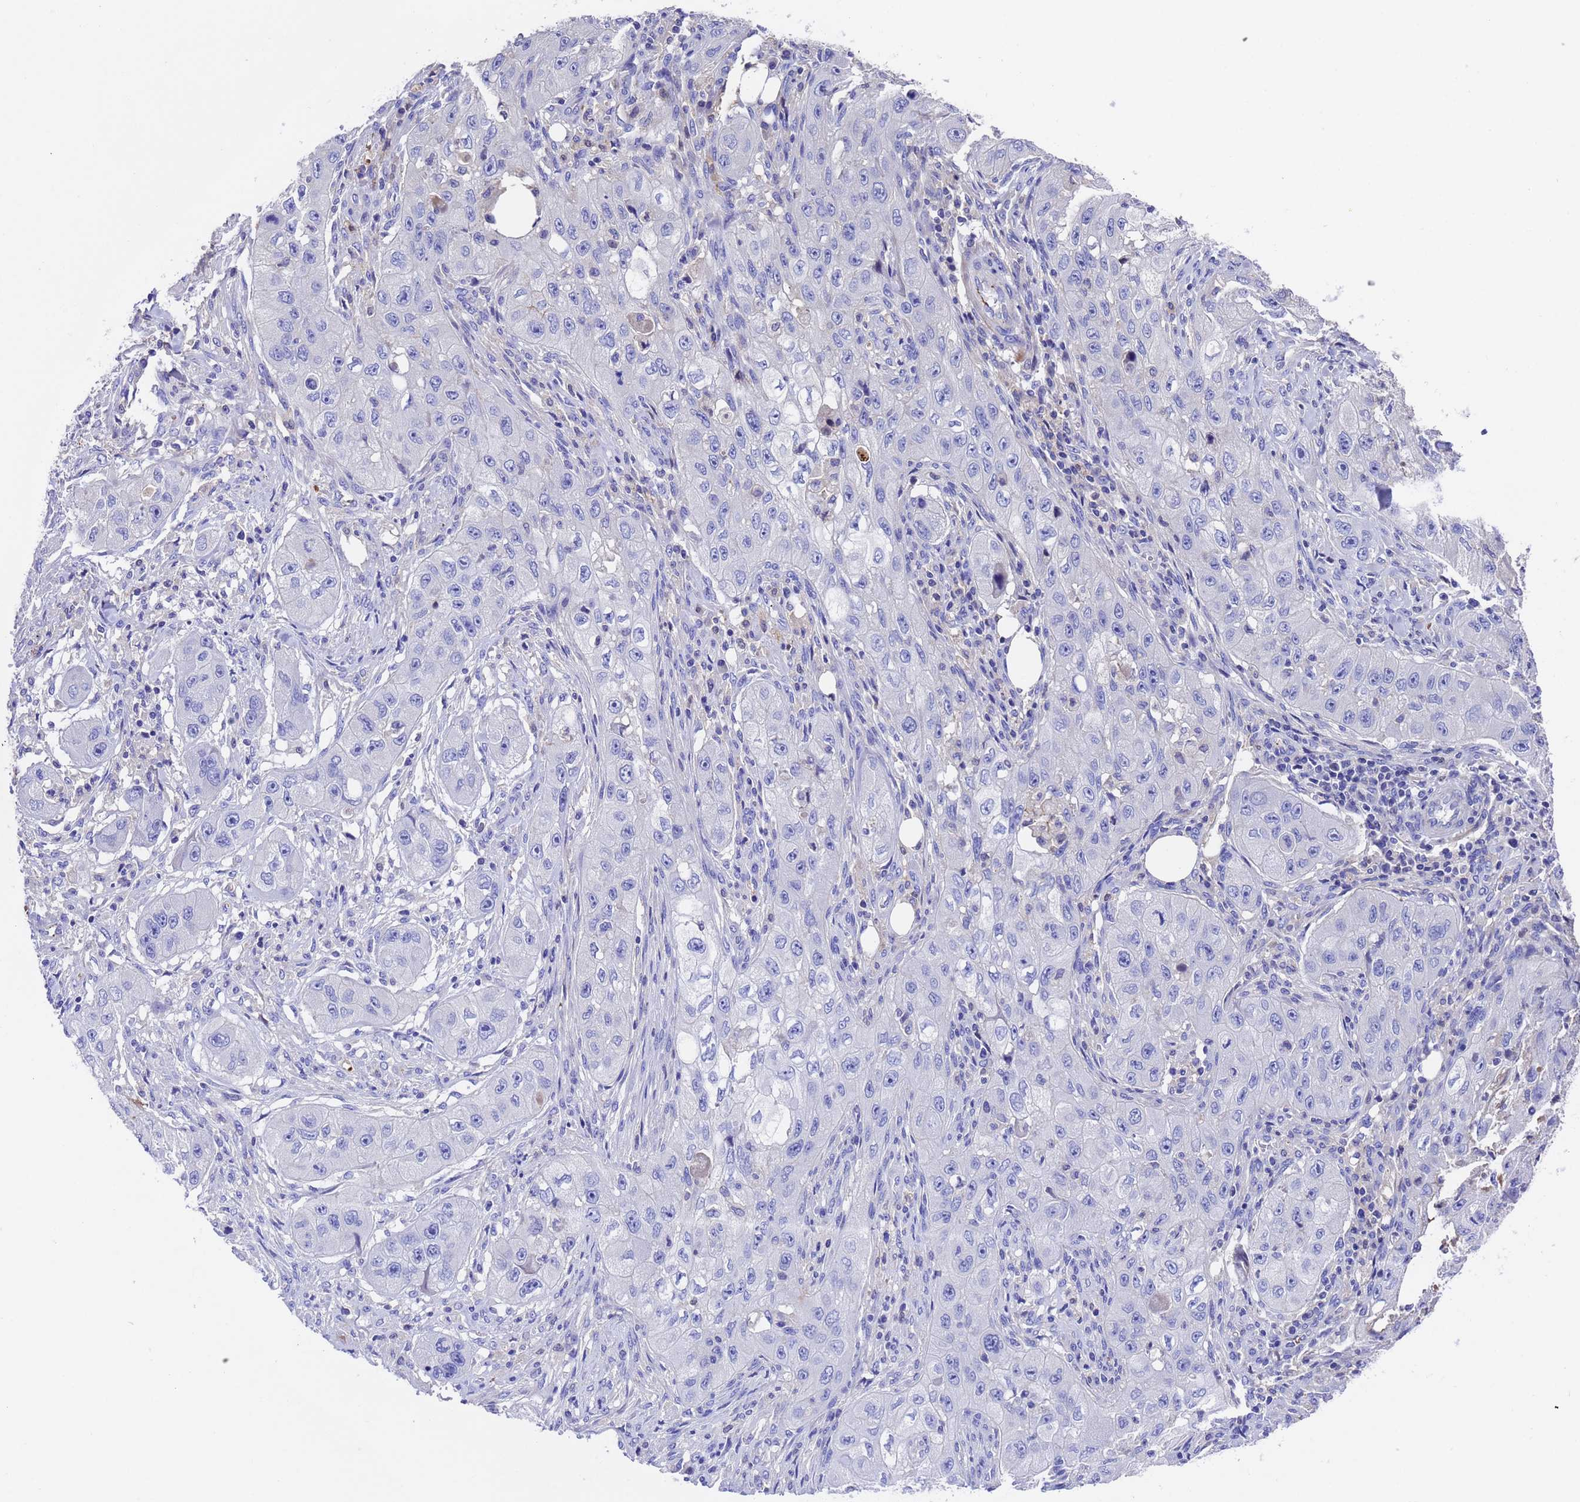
{"staining": {"intensity": "negative", "quantity": "none", "location": "none"}, "tissue": "skin cancer", "cell_type": "Tumor cells", "image_type": "cancer", "snomed": [{"axis": "morphology", "description": "Squamous cell carcinoma, NOS"}, {"axis": "topography", "description": "Skin"}, {"axis": "topography", "description": "Subcutis"}], "caption": "There is no significant expression in tumor cells of skin cancer.", "gene": "ELP6", "patient": {"sex": "male", "age": 73}}